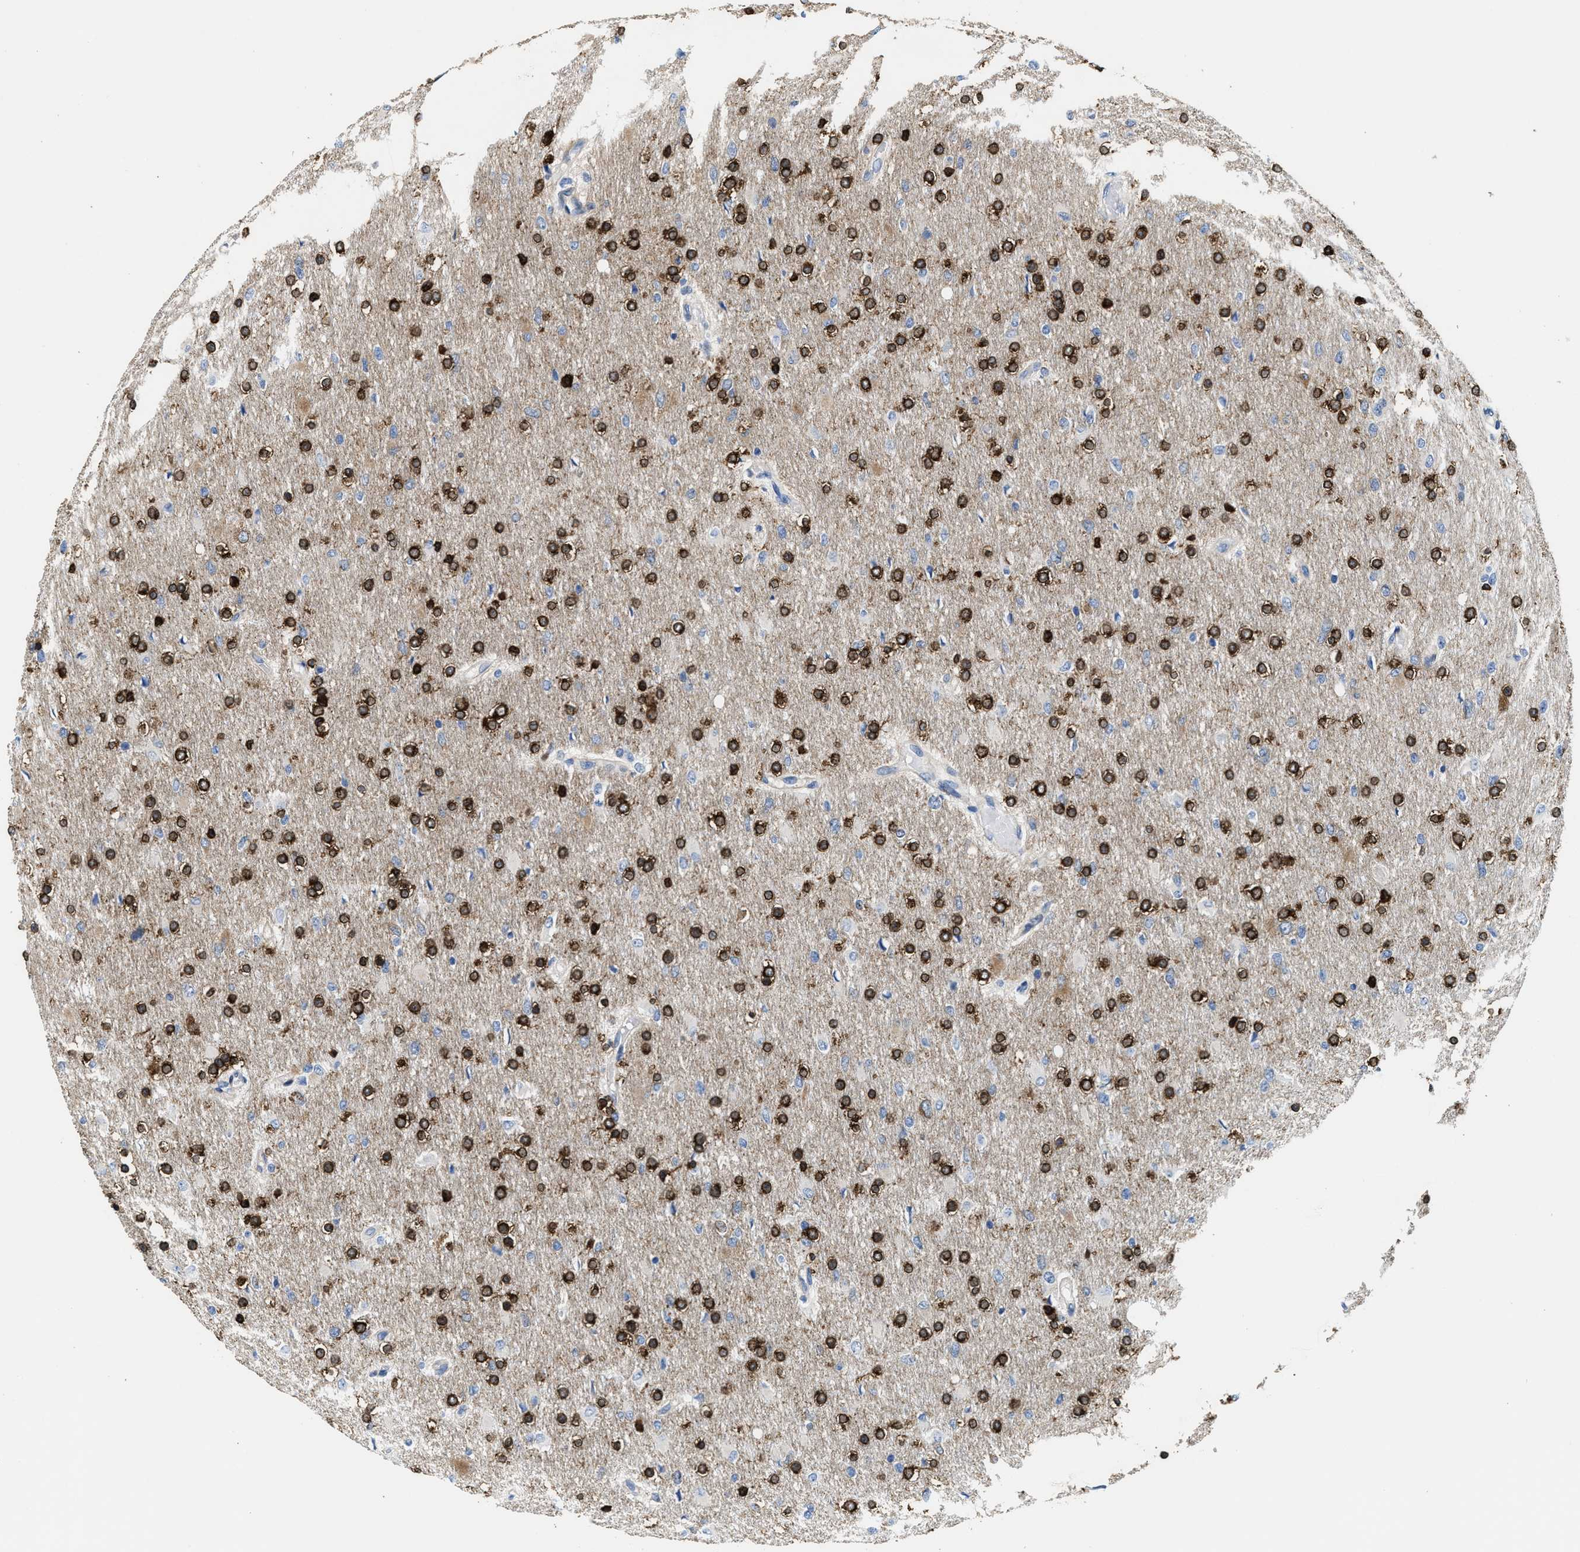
{"staining": {"intensity": "strong", "quantity": "25%-75%", "location": "cytoplasmic/membranous"}, "tissue": "glioma", "cell_type": "Tumor cells", "image_type": "cancer", "snomed": [{"axis": "morphology", "description": "Glioma, malignant, High grade"}, {"axis": "topography", "description": "Cerebral cortex"}], "caption": "About 25%-75% of tumor cells in human glioma reveal strong cytoplasmic/membranous protein expression as visualized by brown immunohistochemical staining.", "gene": "DSCAM", "patient": {"sex": "female", "age": 36}}